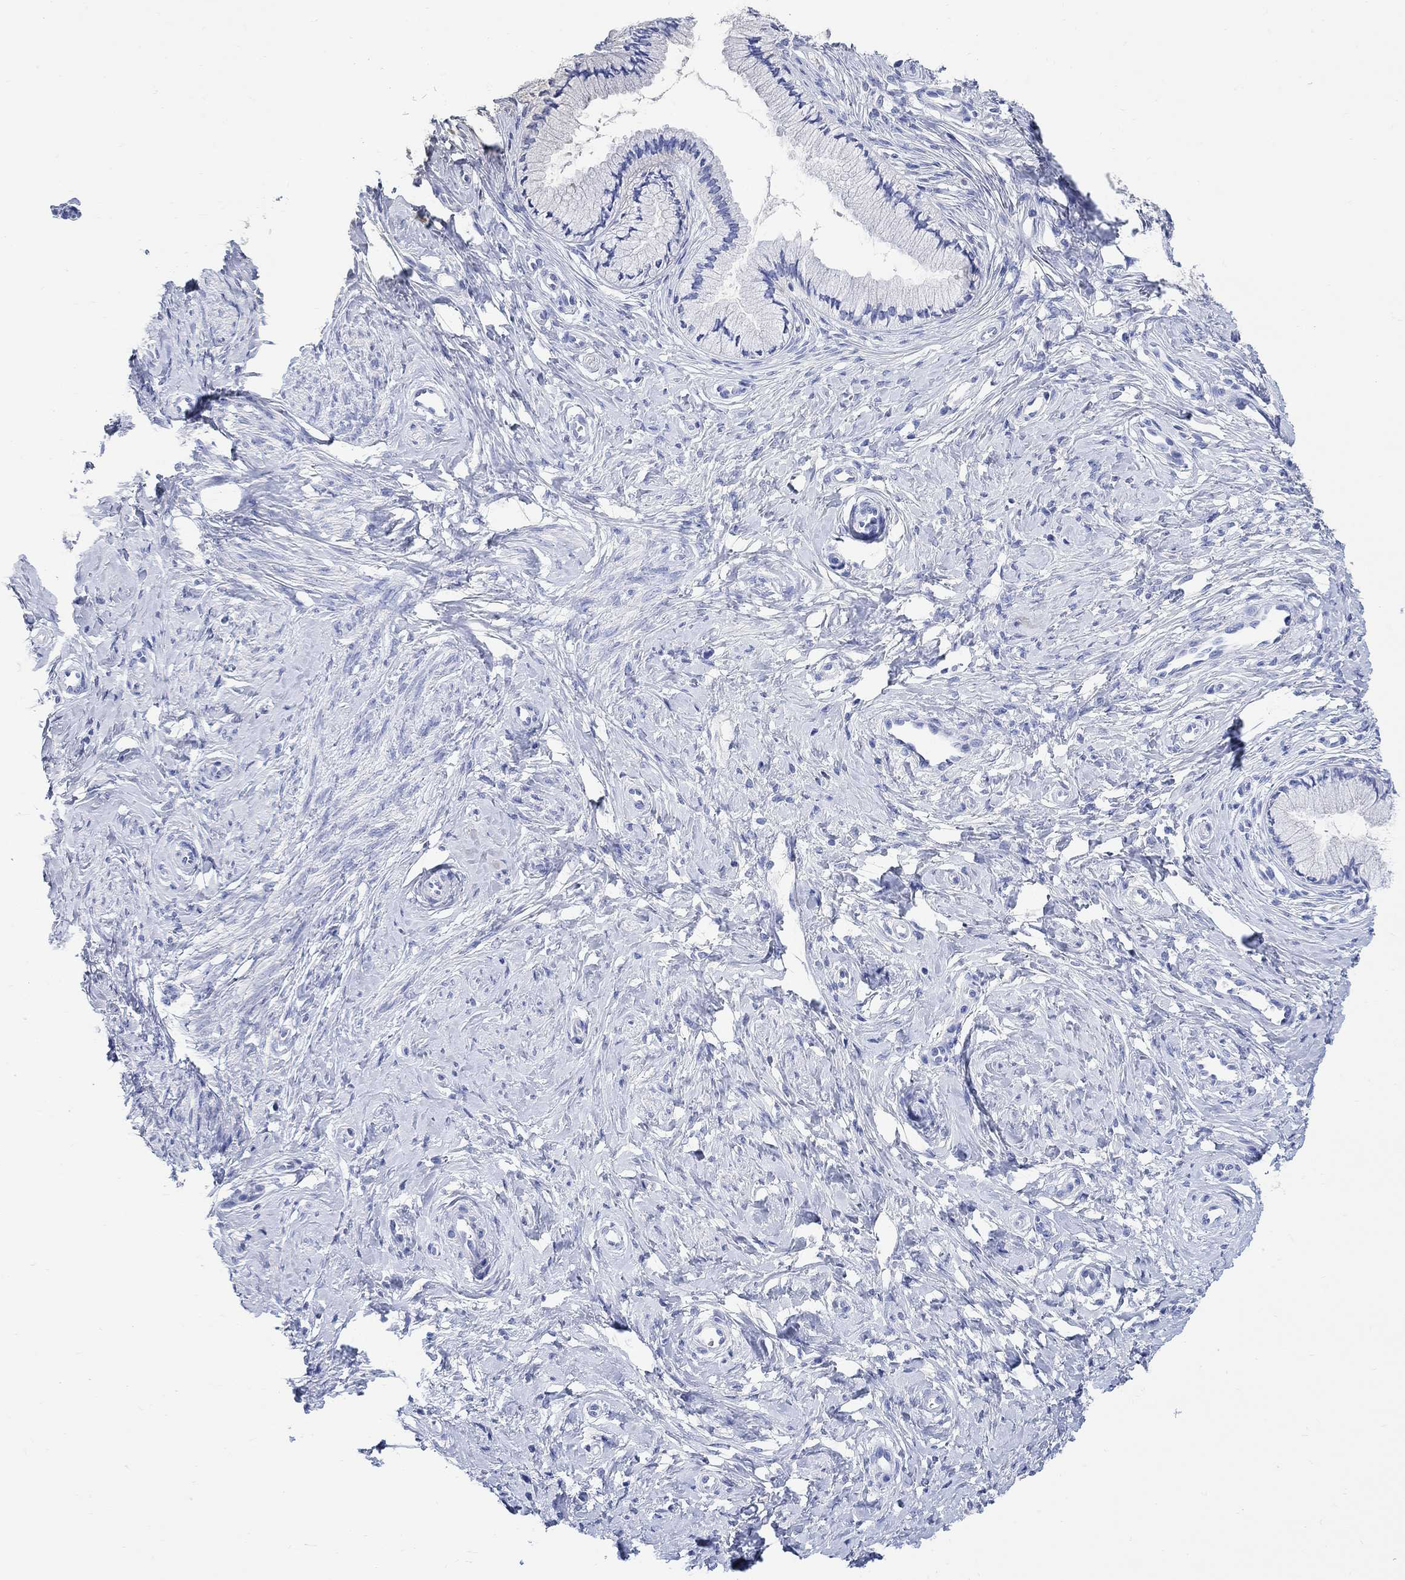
{"staining": {"intensity": "negative", "quantity": "none", "location": "none"}, "tissue": "cervix", "cell_type": "Glandular cells", "image_type": "normal", "snomed": [{"axis": "morphology", "description": "Normal tissue, NOS"}, {"axis": "topography", "description": "Cervix"}], "caption": "Immunohistochemical staining of normal cervix demonstrates no significant expression in glandular cells. The staining was performed using DAB (3,3'-diaminobenzidine) to visualize the protein expression in brown, while the nuclei were stained in blue with hematoxylin (Magnification: 20x).", "gene": "MYL1", "patient": {"sex": "female", "age": 37}}